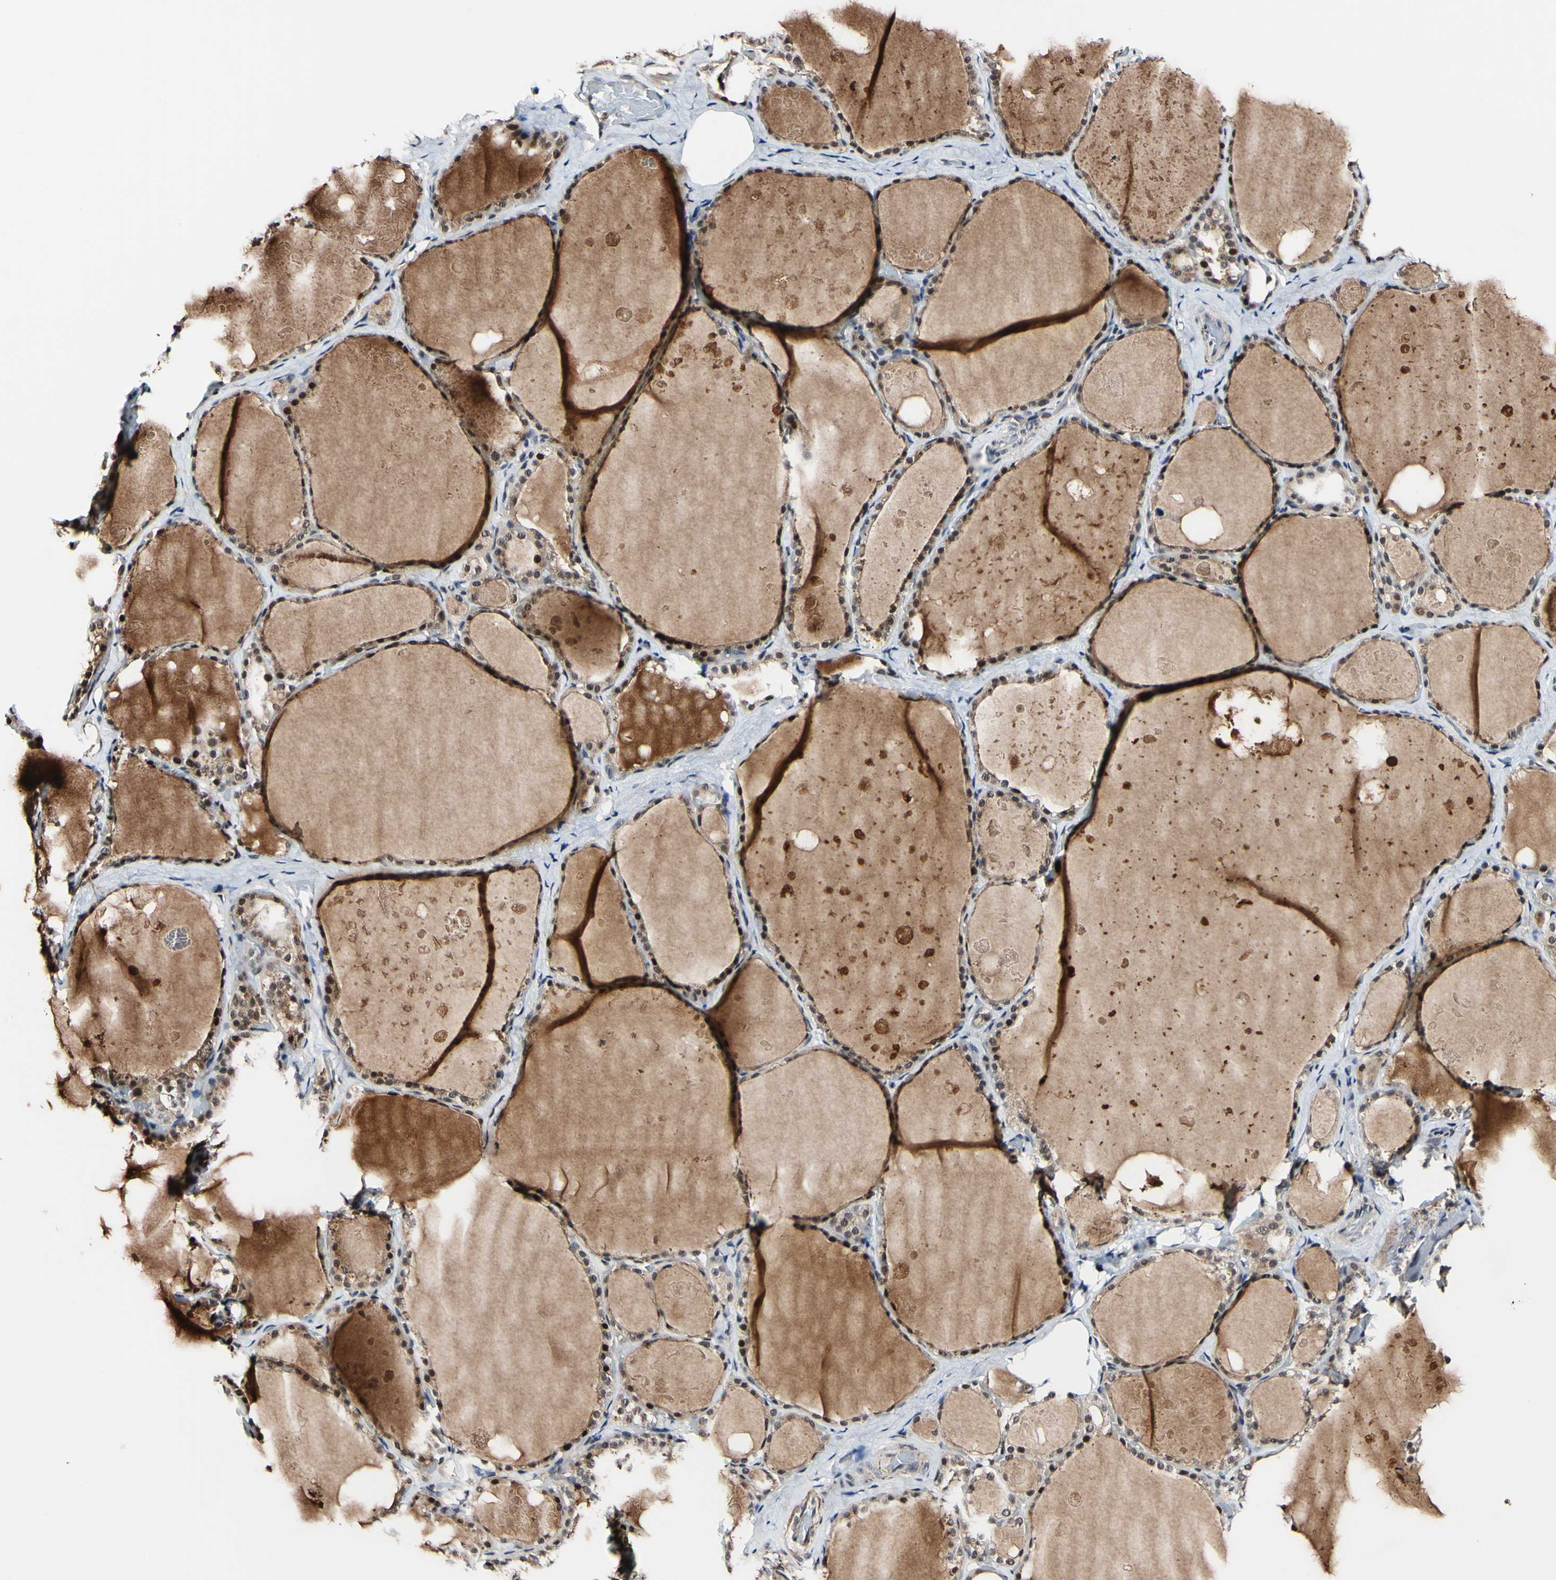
{"staining": {"intensity": "weak", "quantity": ">75%", "location": "cytoplasmic/membranous,nuclear"}, "tissue": "thyroid gland", "cell_type": "Glandular cells", "image_type": "normal", "snomed": [{"axis": "morphology", "description": "Normal tissue, NOS"}, {"axis": "topography", "description": "Thyroid gland"}], "caption": "Brown immunohistochemical staining in unremarkable human thyroid gland demonstrates weak cytoplasmic/membranous,nuclear staining in about >75% of glandular cells.", "gene": "PSMD10", "patient": {"sex": "male", "age": 61}}